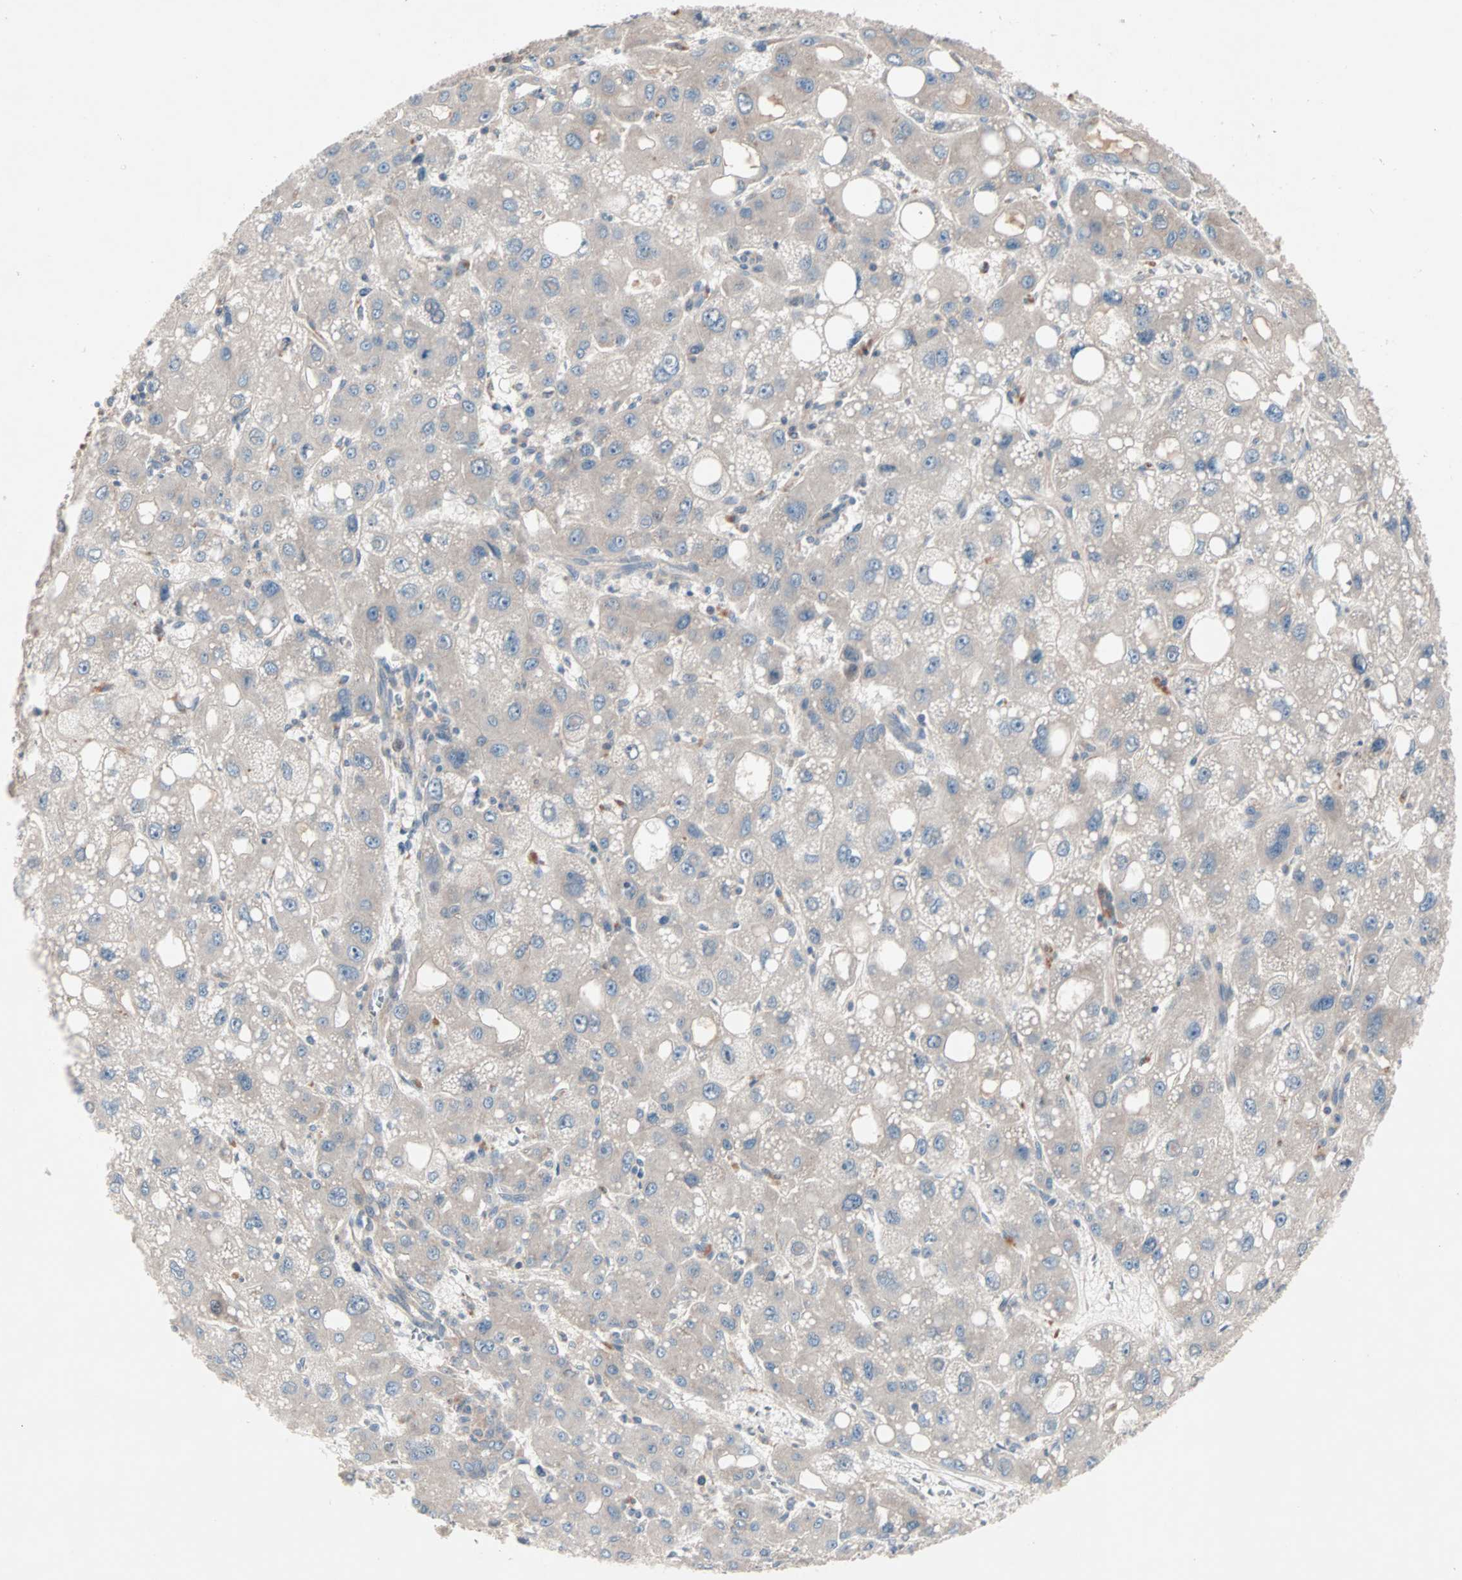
{"staining": {"intensity": "negative", "quantity": "none", "location": "none"}, "tissue": "liver cancer", "cell_type": "Tumor cells", "image_type": "cancer", "snomed": [{"axis": "morphology", "description": "Carcinoma, Hepatocellular, NOS"}, {"axis": "topography", "description": "Liver"}], "caption": "This is an immunohistochemistry histopathology image of human liver cancer. There is no staining in tumor cells.", "gene": "CAD", "patient": {"sex": "male", "age": 55}}